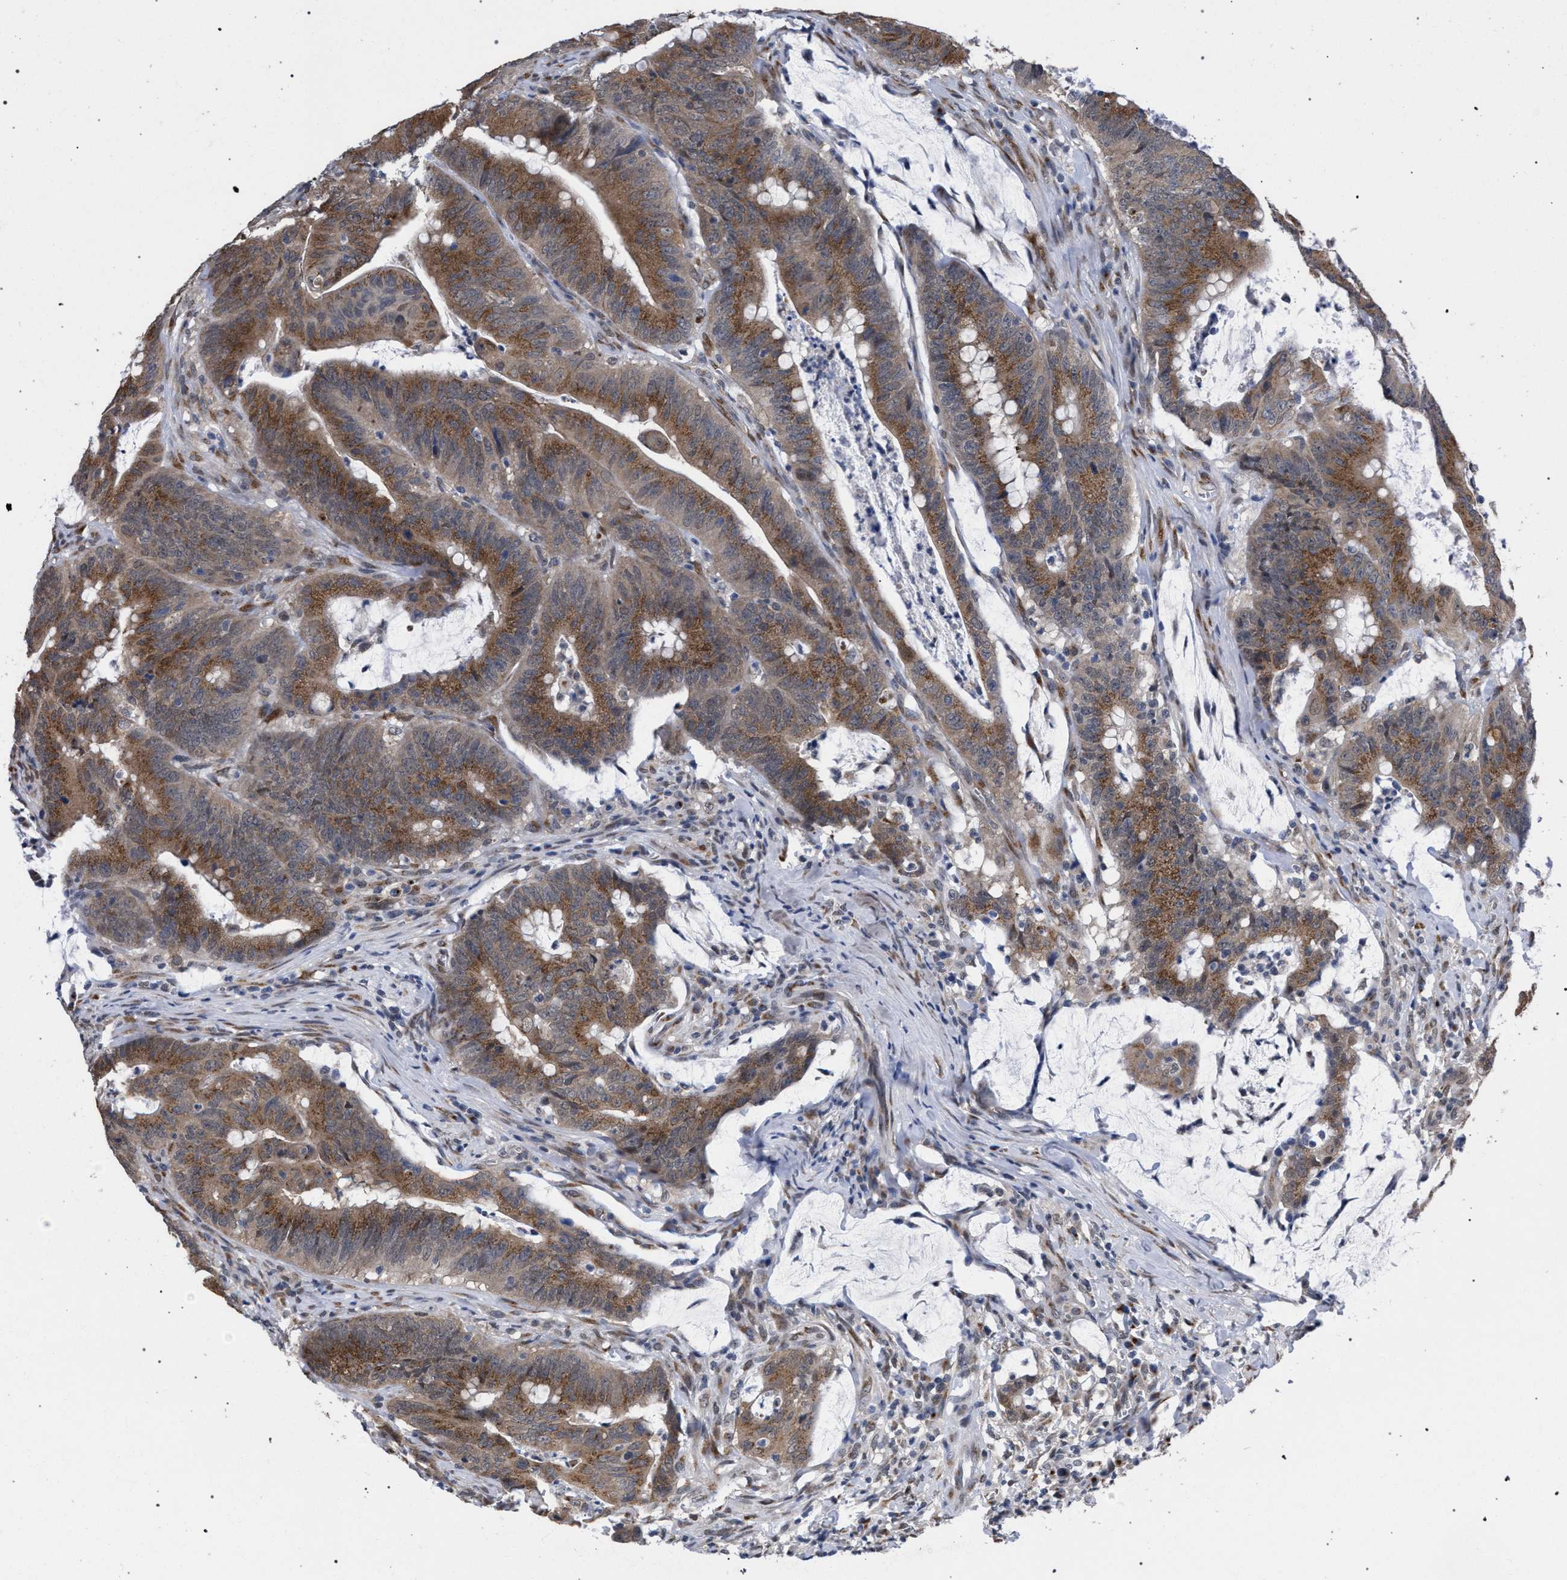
{"staining": {"intensity": "moderate", "quantity": ">75%", "location": "cytoplasmic/membranous"}, "tissue": "colorectal cancer", "cell_type": "Tumor cells", "image_type": "cancer", "snomed": [{"axis": "morphology", "description": "Adenocarcinoma, NOS"}, {"axis": "topography", "description": "Colon"}], "caption": "Immunohistochemistry of human colorectal cancer shows medium levels of moderate cytoplasmic/membranous expression in about >75% of tumor cells.", "gene": "GOLGA2", "patient": {"sex": "male", "age": 45}}